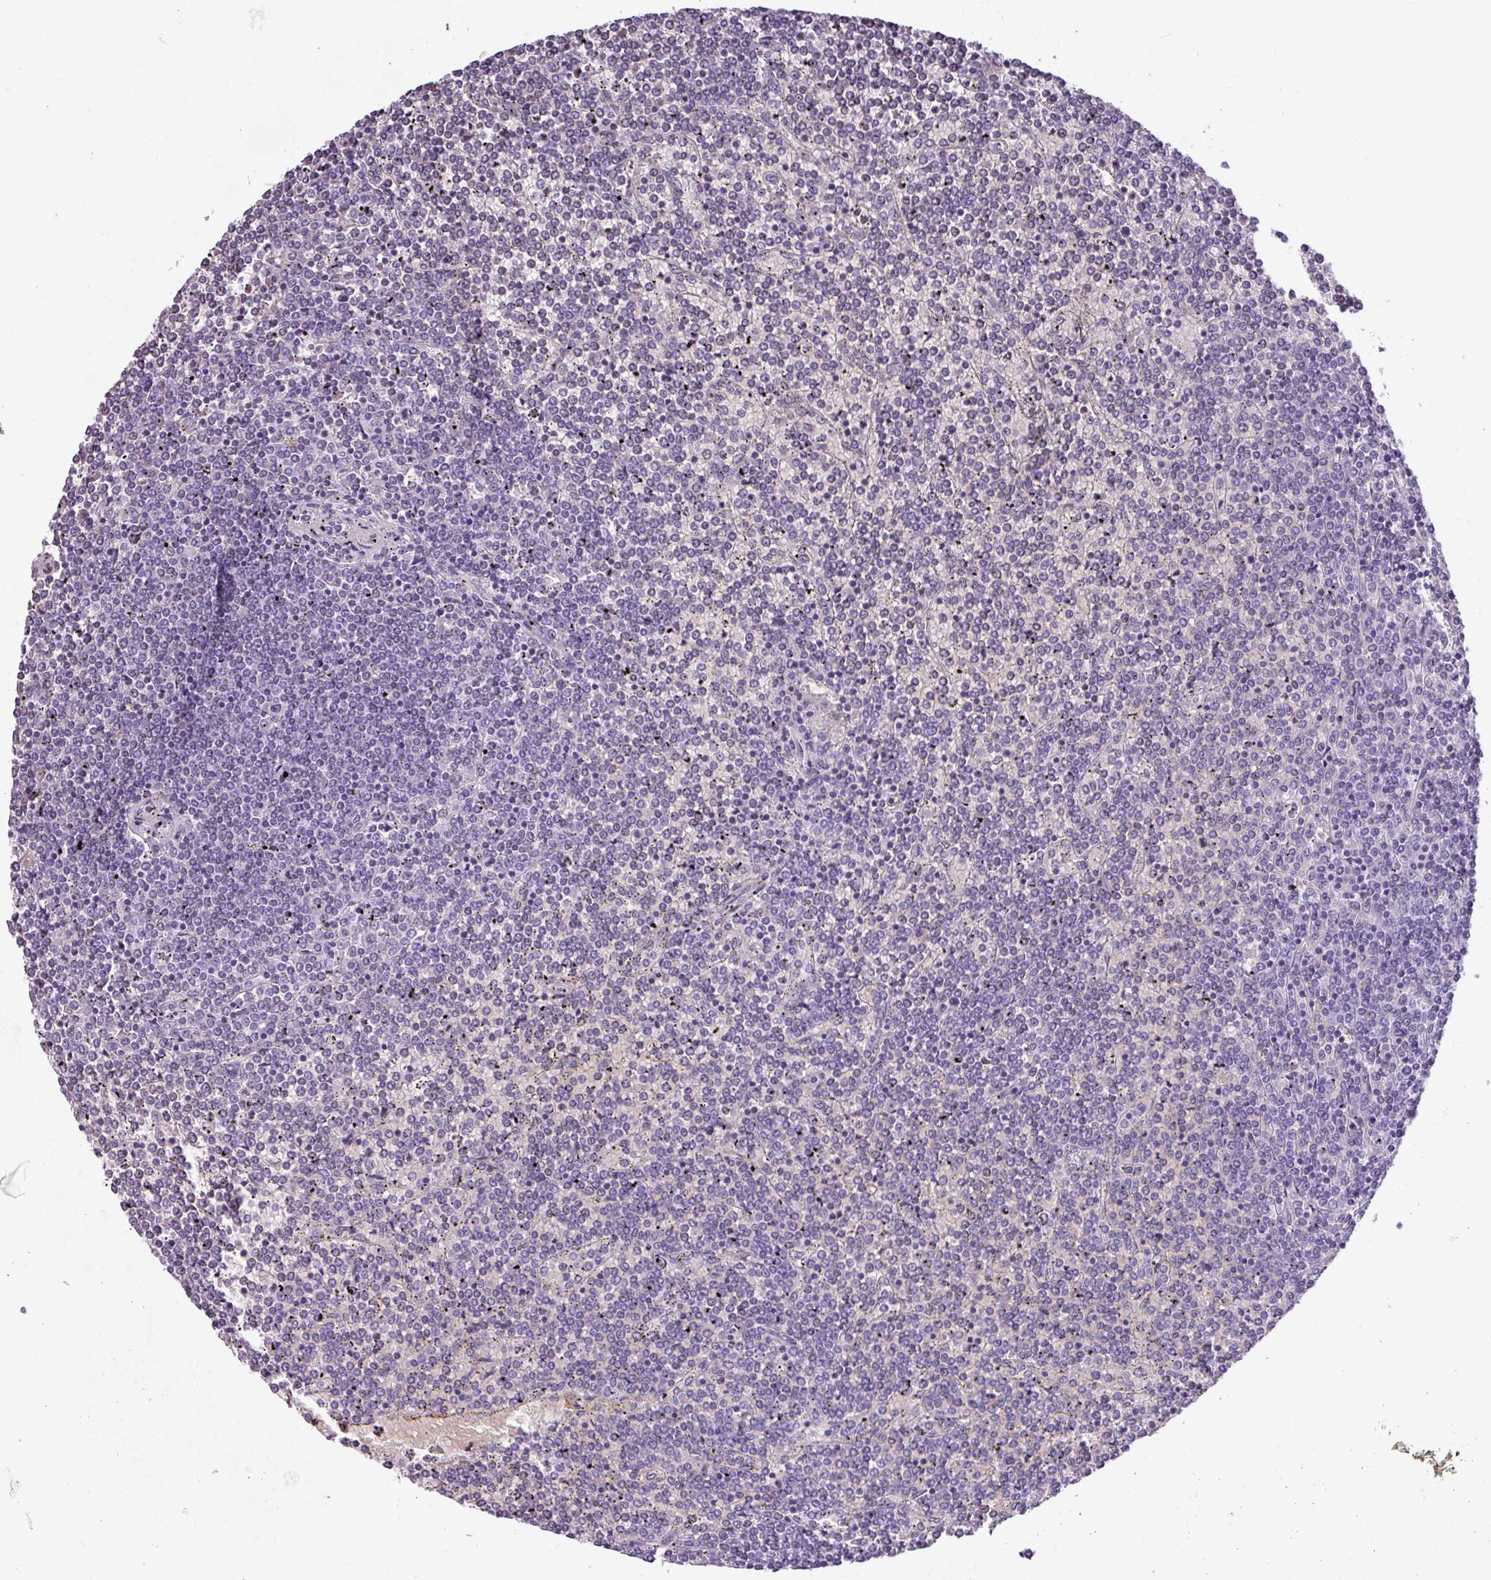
{"staining": {"intensity": "negative", "quantity": "none", "location": "none"}, "tissue": "lymphoma", "cell_type": "Tumor cells", "image_type": "cancer", "snomed": [{"axis": "morphology", "description": "Malignant lymphoma, non-Hodgkin's type, Low grade"}, {"axis": "topography", "description": "Spleen"}], "caption": "This histopathology image is of low-grade malignant lymphoma, non-Hodgkin's type stained with immunohistochemistry to label a protein in brown with the nuclei are counter-stained blue. There is no positivity in tumor cells.", "gene": "CRYBB2", "patient": {"sex": "female", "age": 19}}